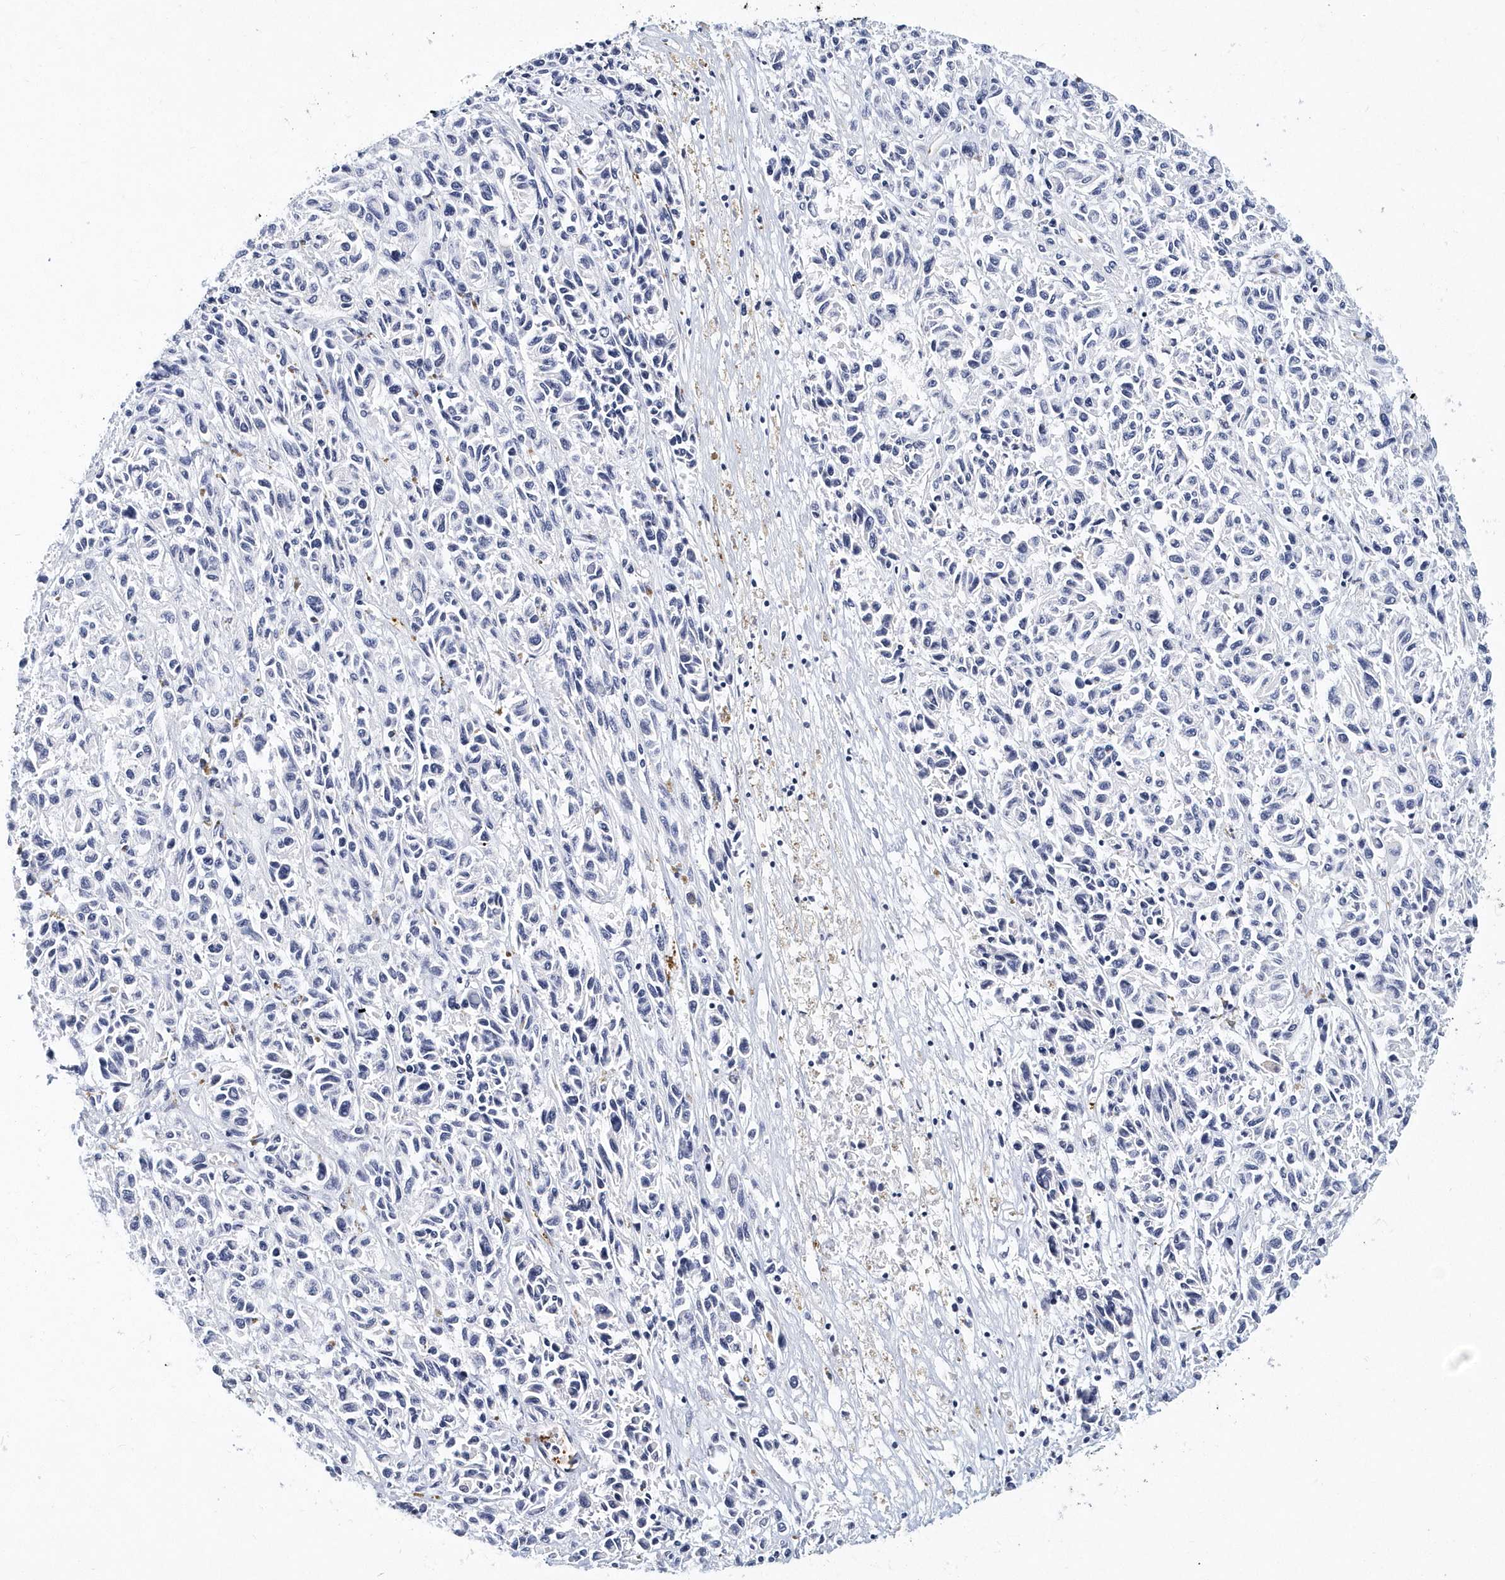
{"staining": {"intensity": "negative", "quantity": "none", "location": "none"}, "tissue": "melanoma", "cell_type": "Tumor cells", "image_type": "cancer", "snomed": [{"axis": "morphology", "description": "Malignant melanoma, Metastatic site"}, {"axis": "topography", "description": "Lung"}], "caption": "Photomicrograph shows no significant protein positivity in tumor cells of malignant melanoma (metastatic site).", "gene": "ITGA2B", "patient": {"sex": "male", "age": 64}}